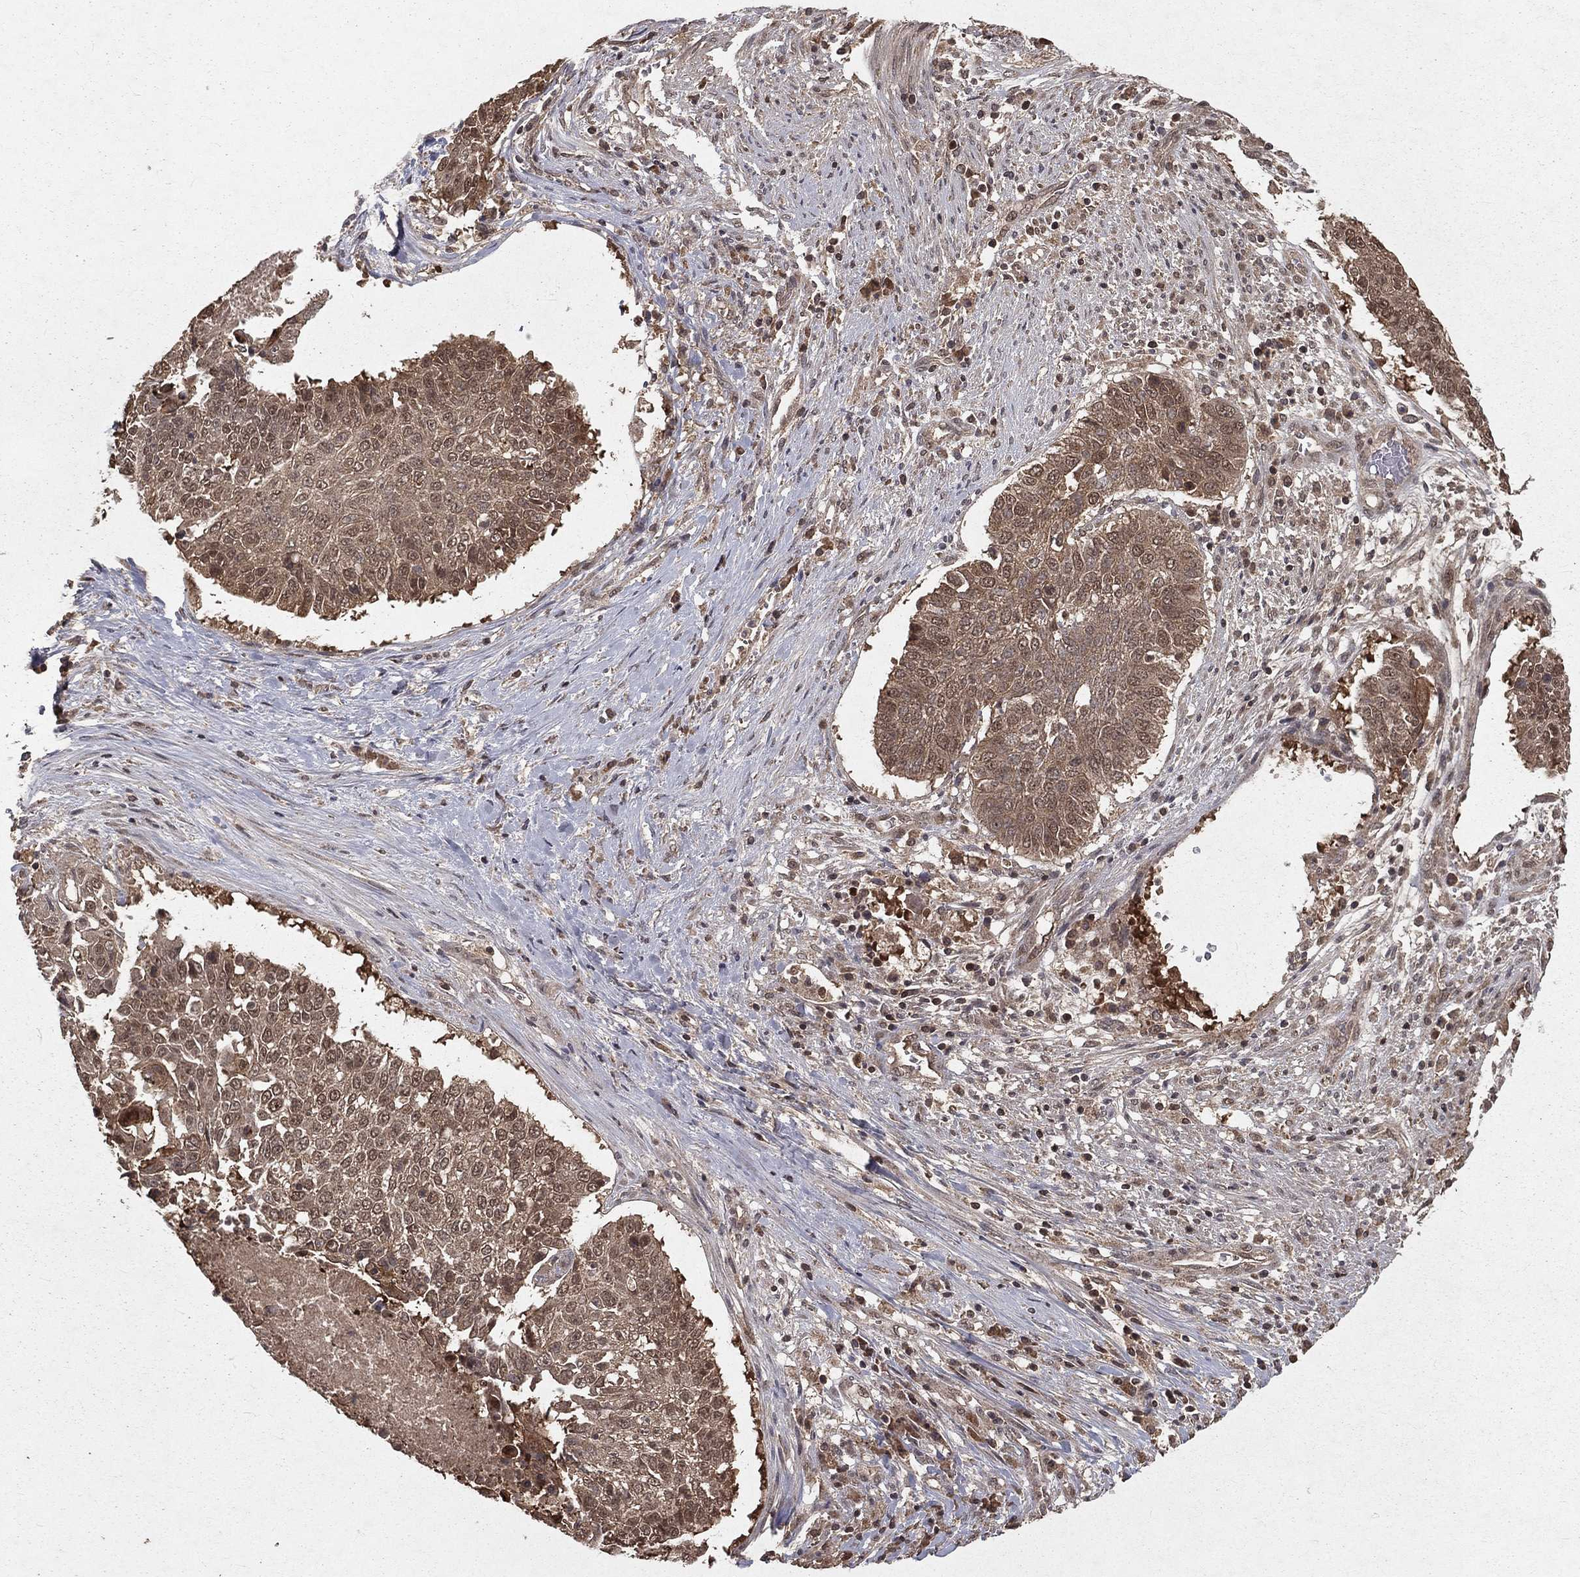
{"staining": {"intensity": "weak", "quantity": ">75%", "location": "cytoplasmic/membranous"}, "tissue": "lung cancer", "cell_type": "Tumor cells", "image_type": "cancer", "snomed": [{"axis": "morphology", "description": "Squamous cell carcinoma, NOS"}, {"axis": "topography", "description": "Lung"}], "caption": "Immunohistochemical staining of lung cancer (squamous cell carcinoma) shows low levels of weak cytoplasmic/membranous protein positivity in approximately >75% of tumor cells.", "gene": "ZDHHC15", "patient": {"sex": "male", "age": 64}}